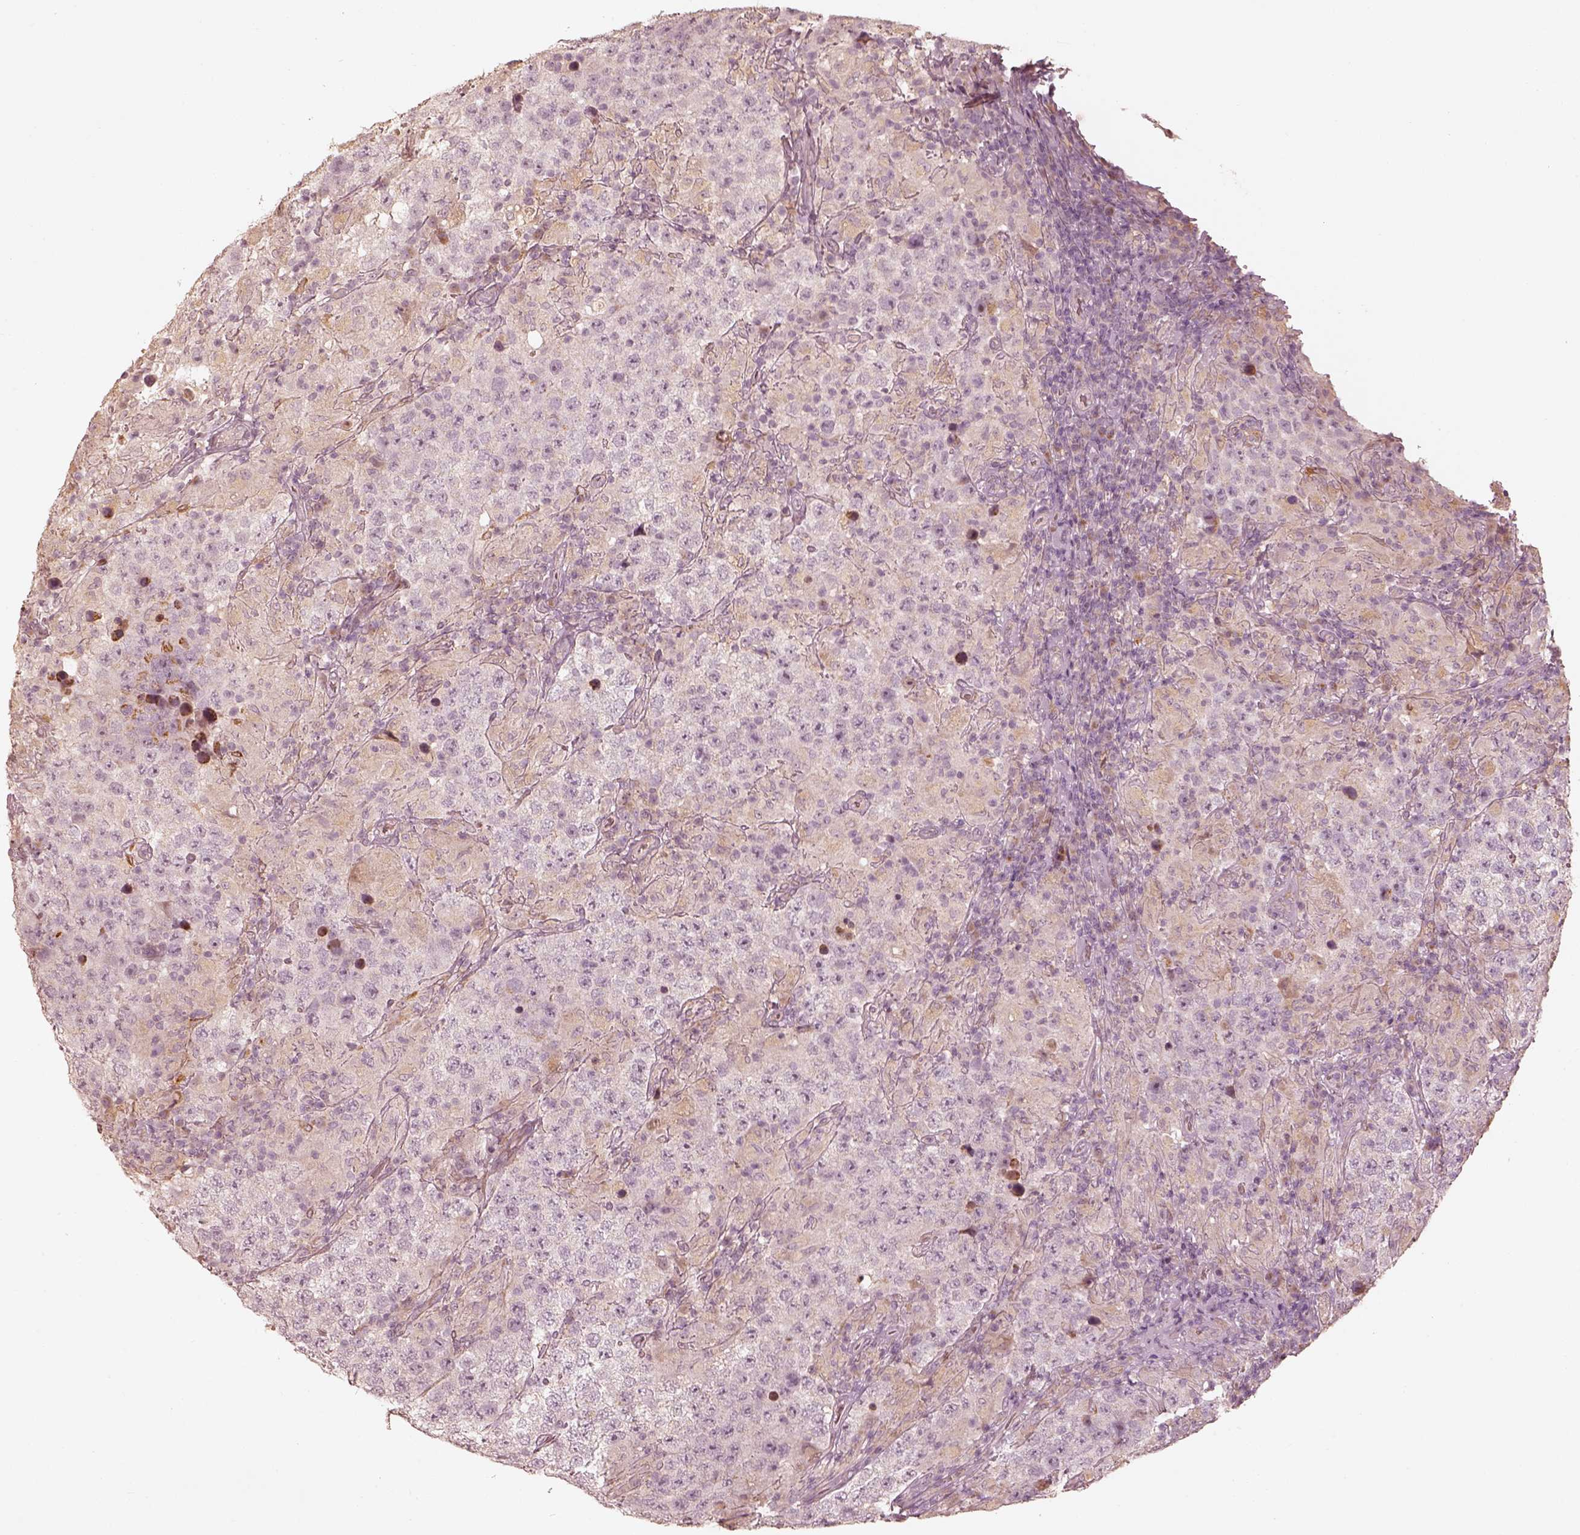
{"staining": {"intensity": "negative", "quantity": "none", "location": "none"}, "tissue": "testis cancer", "cell_type": "Tumor cells", "image_type": "cancer", "snomed": [{"axis": "morphology", "description": "Seminoma, NOS"}, {"axis": "morphology", "description": "Carcinoma, Embryonal, NOS"}, {"axis": "topography", "description": "Testis"}], "caption": "Human testis cancer (embryonal carcinoma) stained for a protein using immunohistochemistry (IHC) exhibits no expression in tumor cells.", "gene": "WLS", "patient": {"sex": "male", "age": 41}}